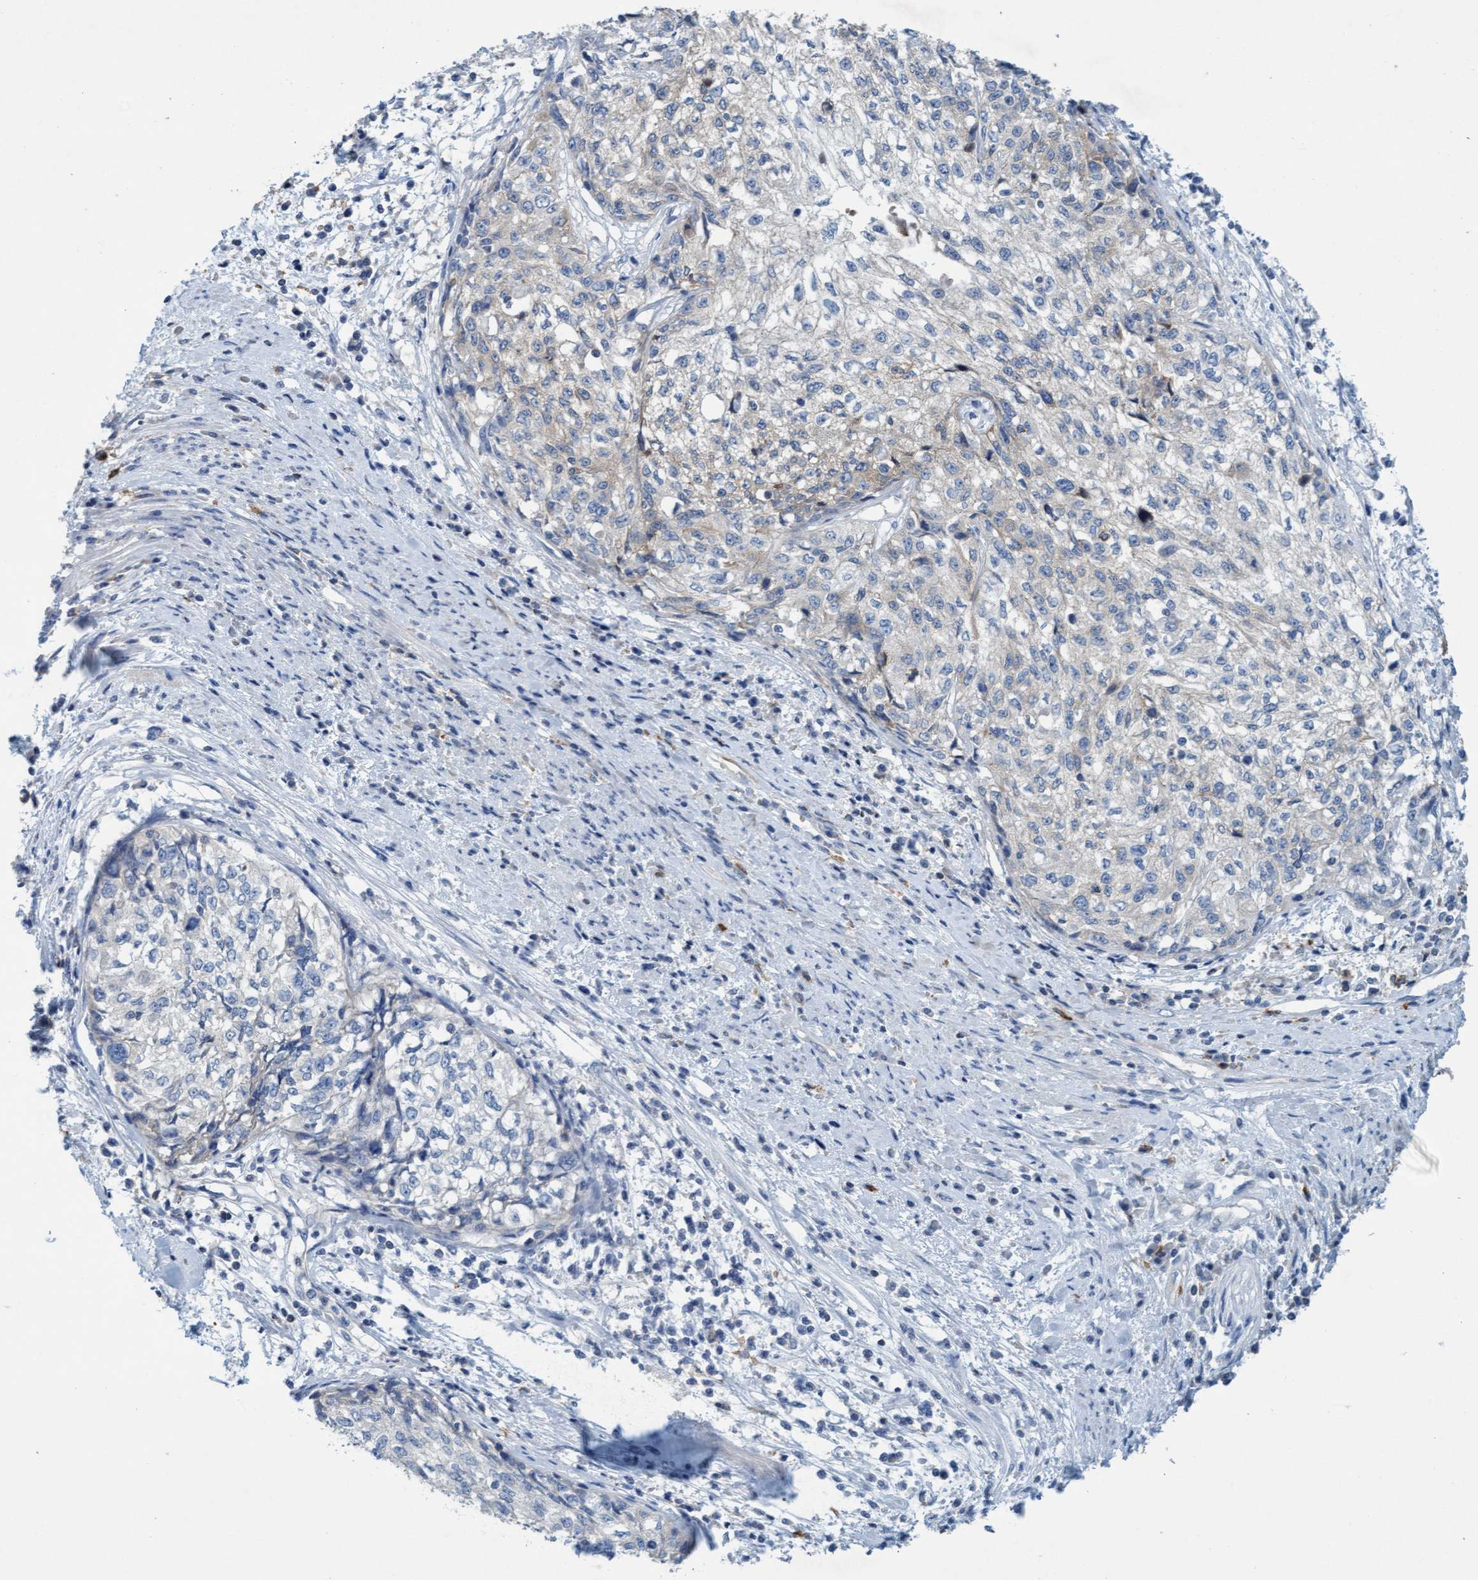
{"staining": {"intensity": "negative", "quantity": "none", "location": "none"}, "tissue": "cervical cancer", "cell_type": "Tumor cells", "image_type": "cancer", "snomed": [{"axis": "morphology", "description": "Squamous cell carcinoma, NOS"}, {"axis": "topography", "description": "Cervix"}], "caption": "The IHC histopathology image has no significant positivity in tumor cells of cervical cancer (squamous cell carcinoma) tissue.", "gene": "SIGIRR", "patient": {"sex": "female", "age": 57}}